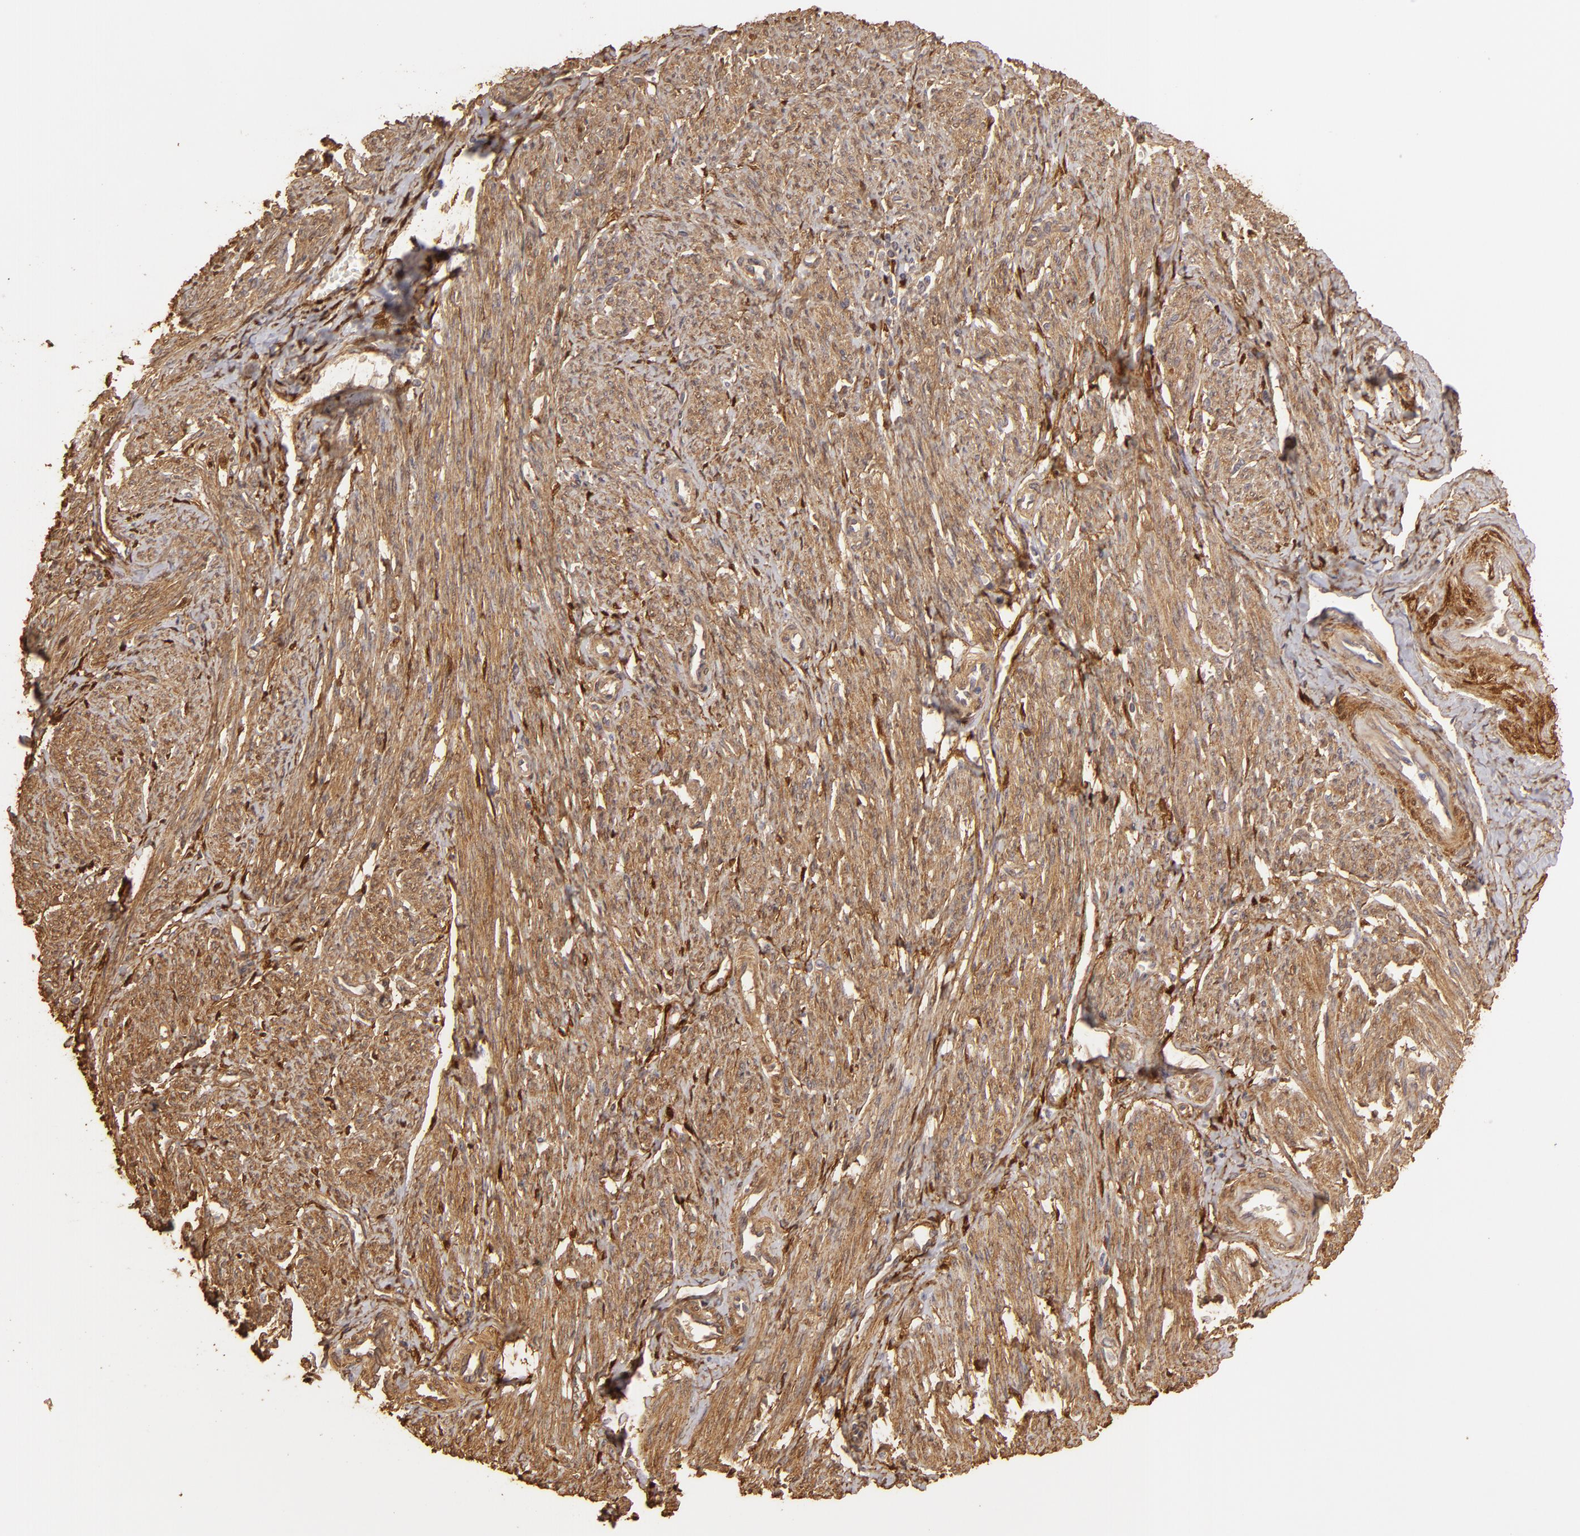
{"staining": {"intensity": "moderate", "quantity": ">75%", "location": "cytoplasmic/membranous,nuclear"}, "tissue": "smooth muscle", "cell_type": "Smooth muscle cells", "image_type": "normal", "snomed": [{"axis": "morphology", "description": "Normal tissue, NOS"}, {"axis": "topography", "description": "Smooth muscle"}, {"axis": "topography", "description": "Cervix"}], "caption": "Immunohistochemical staining of unremarkable human smooth muscle demonstrates moderate cytoplasmic/membranous,nuclear protein staining in approximately >75% of smooth muscle cells. (DAB (3,3'-diaminobenzidine) IHC with brightfield microscopy, high magnification).", "gene": "HSPB6", "patient": {"sex": "female", "age": 70}}